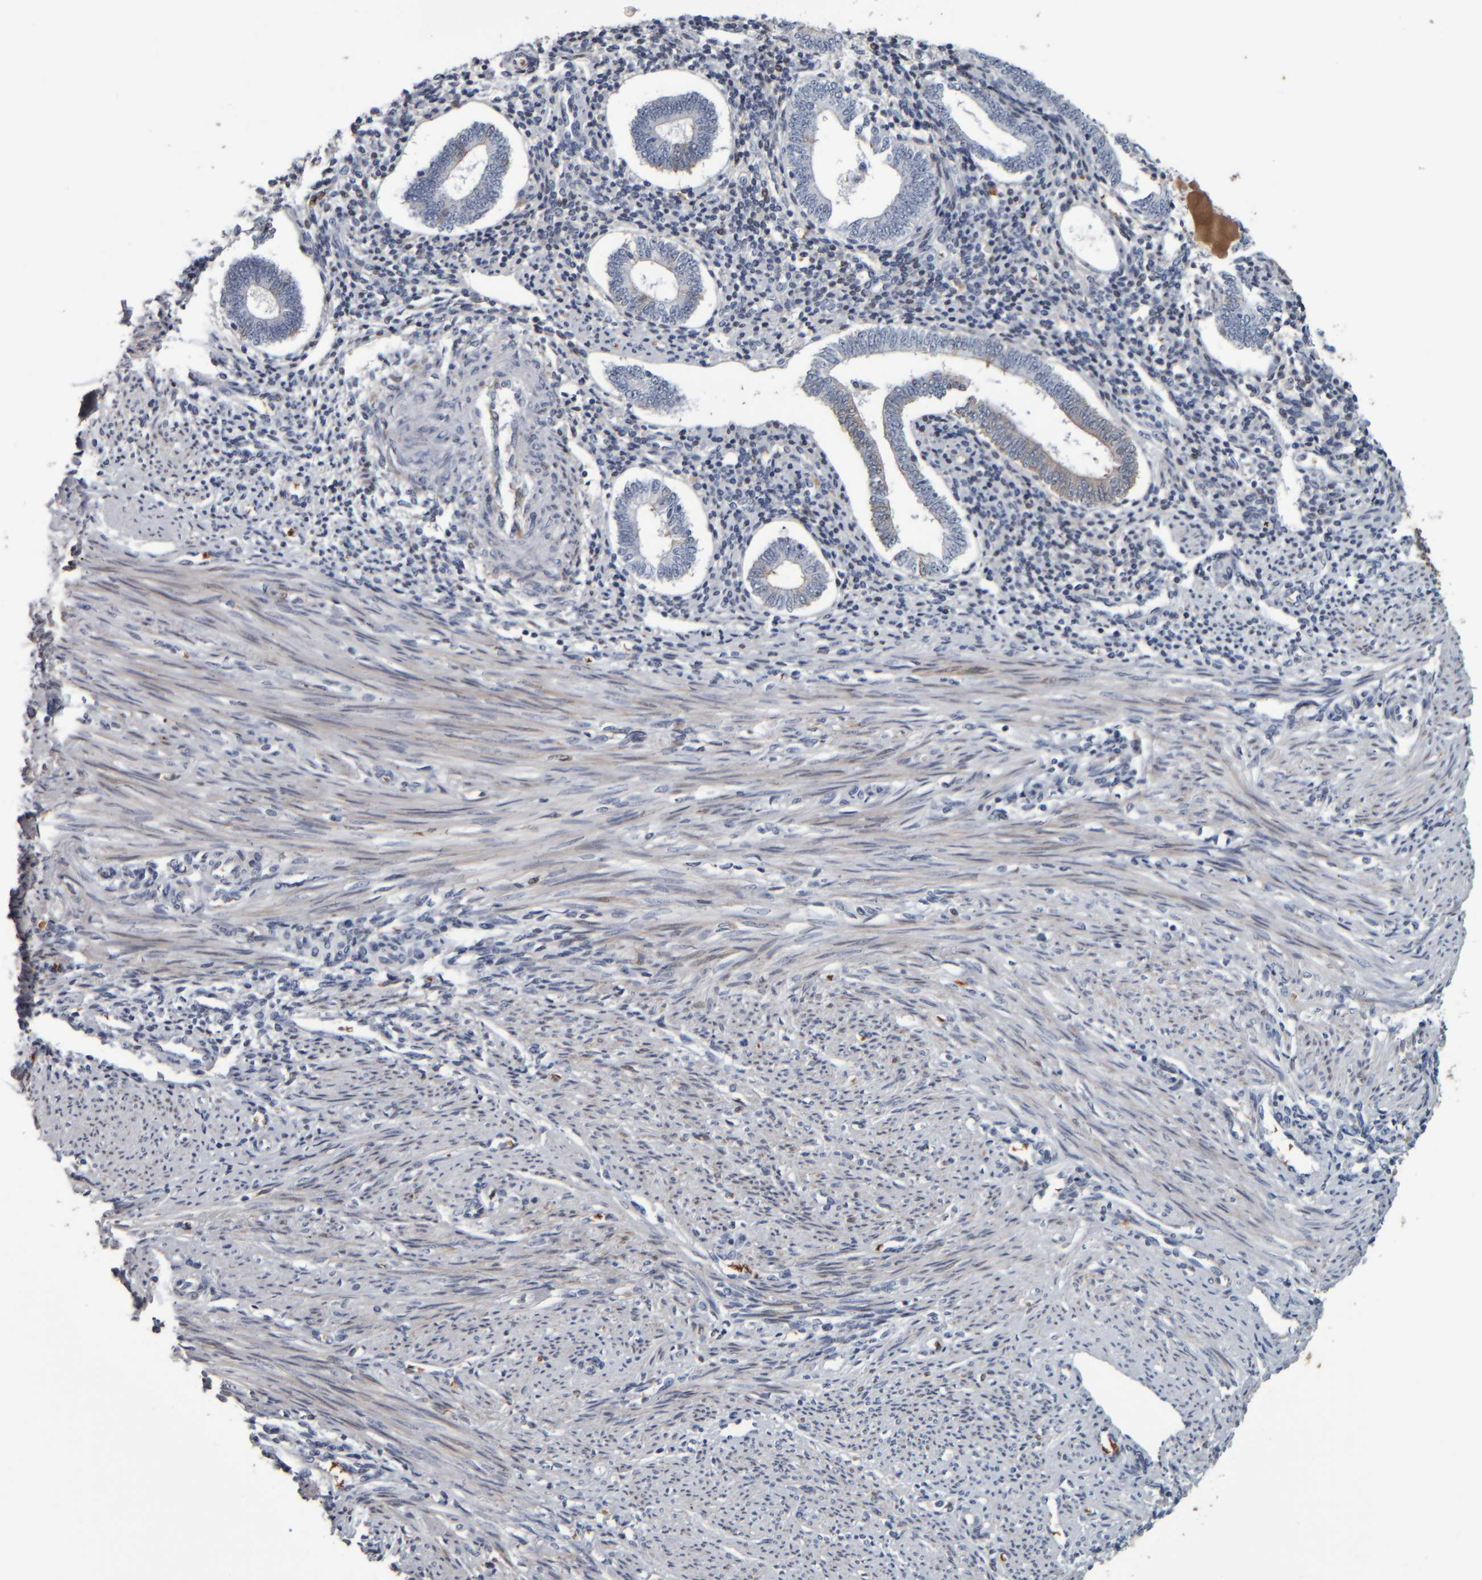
{"staining": {"intensity": "moderate", "quantity": "<25%", "location": "cytoplasmic/membranous"}, "tissue": "endometrium", "cell_type": "Cells in endometrial stroma", "image_type": "normal", "snomed": [{"axis": "morphology", "description": "Normal tissue, NOS"}, {"axis": "topography", "description": "Endometrium"}], "caption": "Immunohistochemical staining of benign endometrium displays moderate cytoplasmic/membranous protein expression in approximately <25% of cells in endometrial stroma.", "gene": "CAVIN4", "patient": {"sex": "female", "age": 42}}